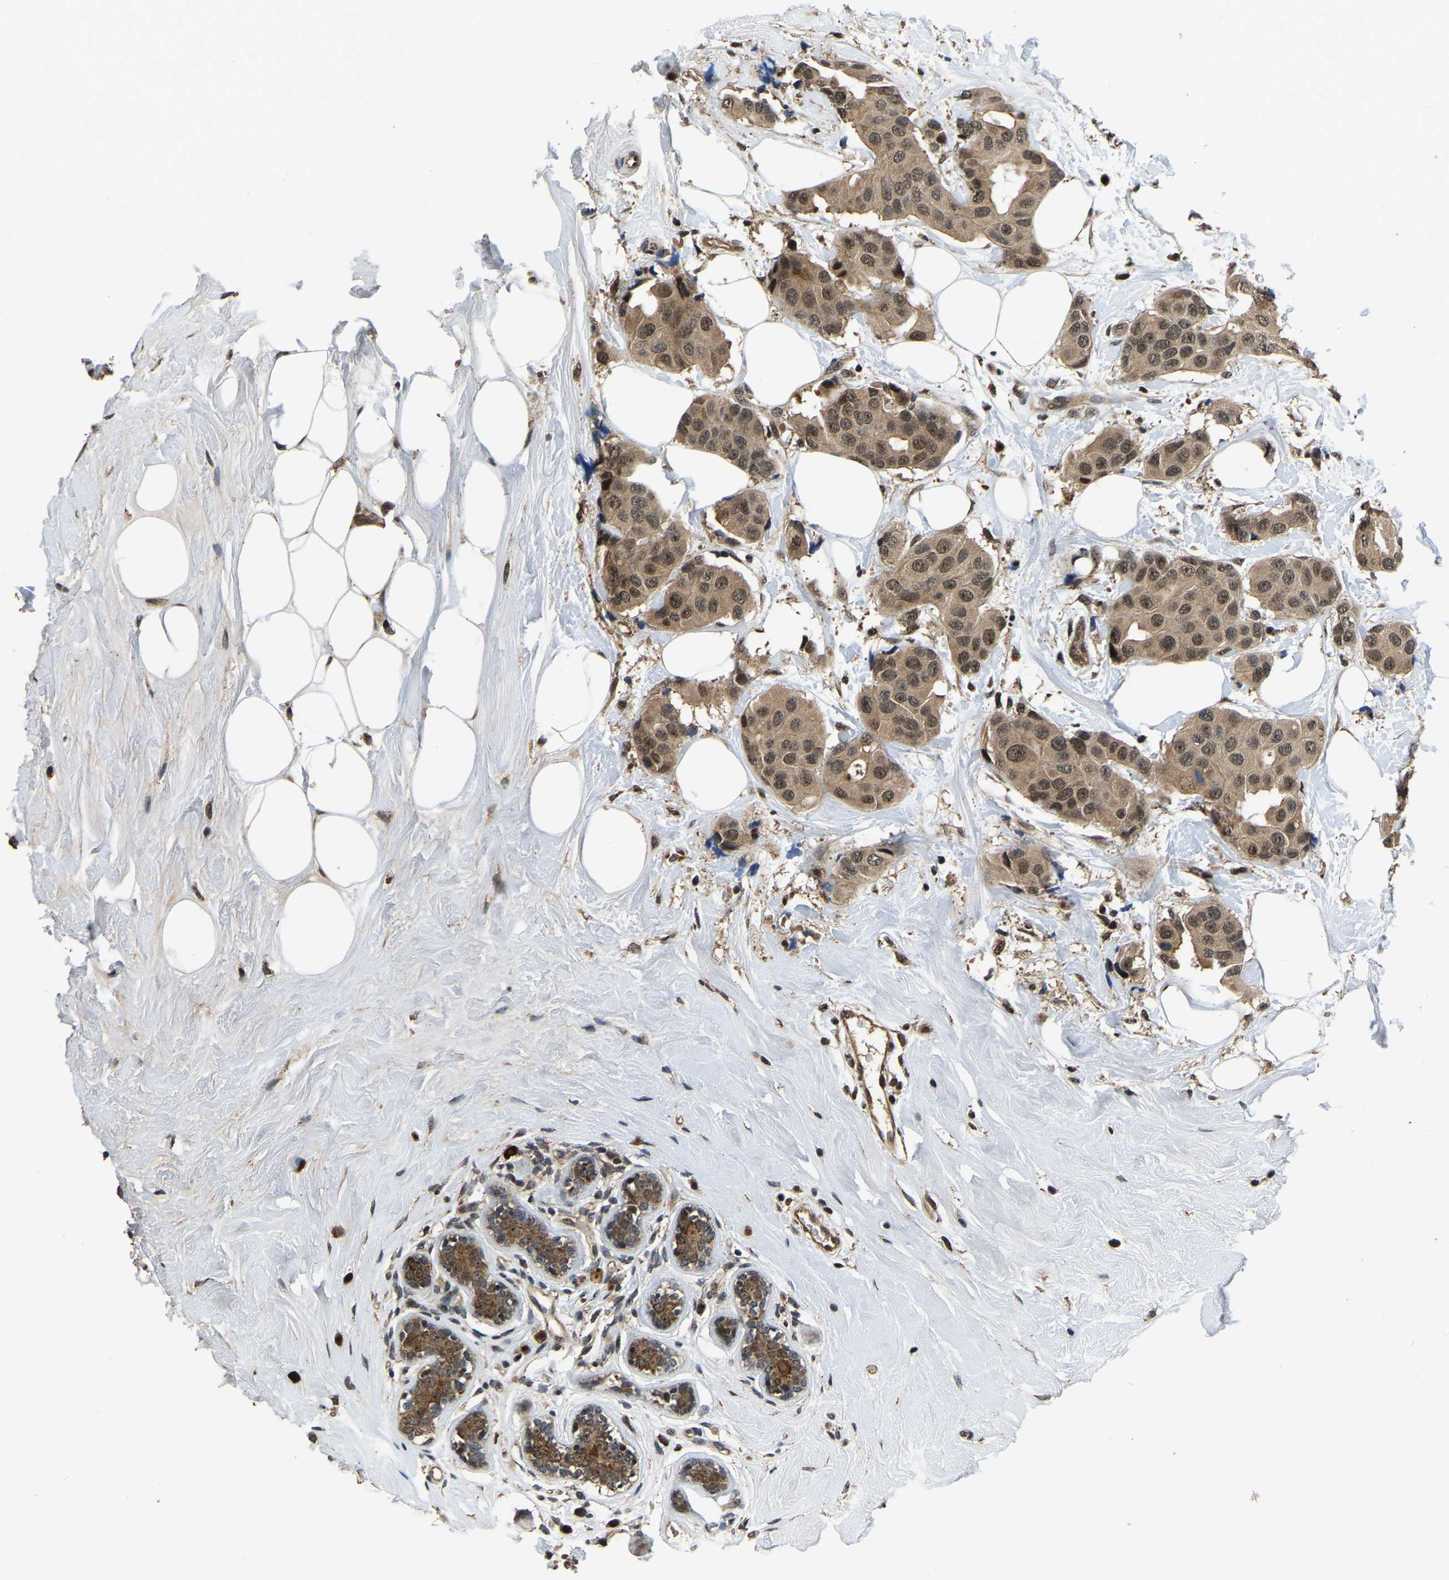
{"staining": {"intensity": "moderate", "quantity": ">75%", "location": "cytoplasmic/membranous,nuclear"}, "tissue": "breast cancer", "cell_type": "Tumor cells", "image_type": "cancer", "snomed": [{"axis": "morphology", "description": "Normal tissue, NOS"}, {"axis": "morphology", "description": "Duct carcinoma"}, {"axis": "topography", "description": "Breast"}], "caption": "There is medium levels of moderate cytoplasmic/membranous and nuclear expression in tumor cells of breast cancer, as demonstrated by immunohistochemical staining (brown color).", "gene": "CIAO1", "patient": {"sex": "female", "age": 39}}